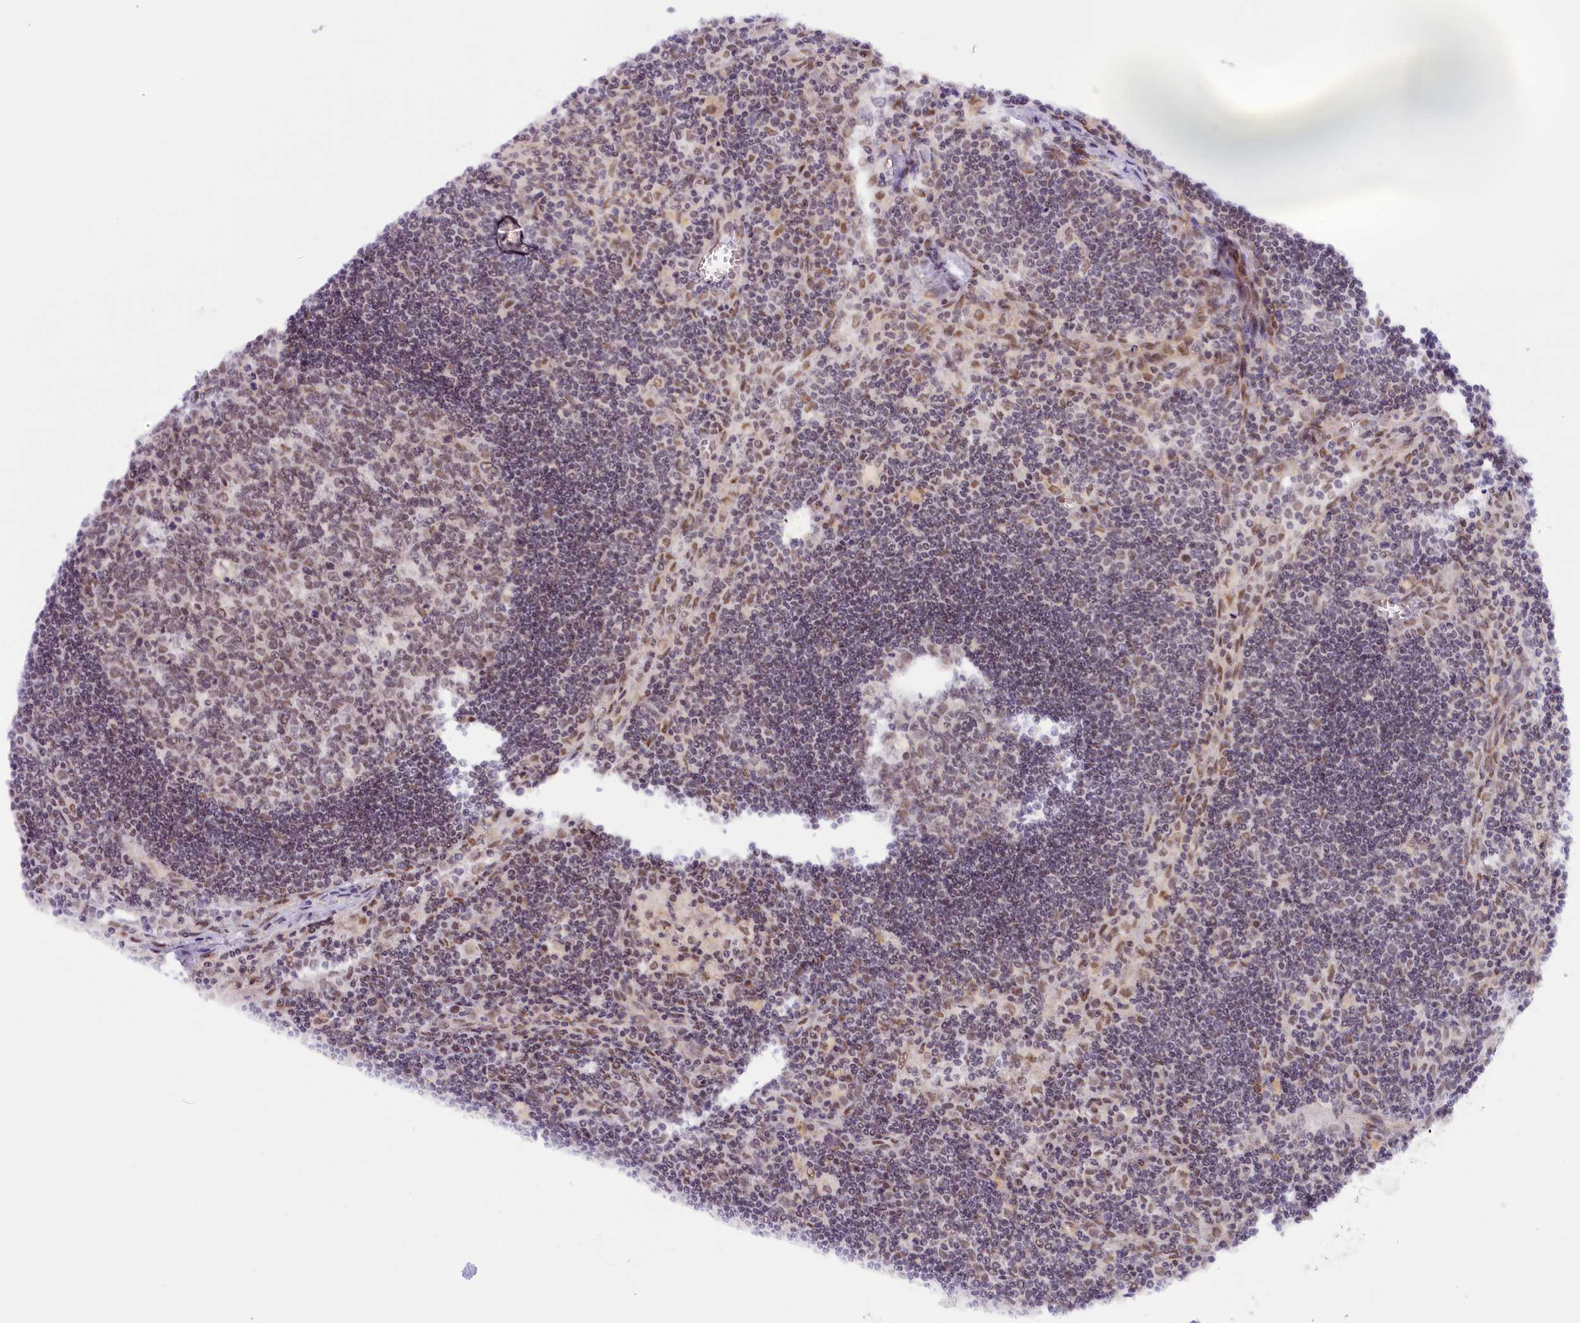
{"staining": {"intensity": "weak", "quantity": "25%-75%", "location": "nuclear"}, "tissue": "lymph node", "cell_type": "Germinal center cells", "image_type": "normal", "snomed": [{"axis": "morphology", "description": "Normal tissue, NOS"}, {"axis": "topography", "description": "Lymph node"}], "caption": "IHC (DAB (3,3'-diaminobenzidine)) staining of unremarkable human lymph node displays weak nuclear protein expression in approximately 25%-75% of germinal center cells.", "gene": "SEC31B", "patient": {"sex": "male", "age": 58}}